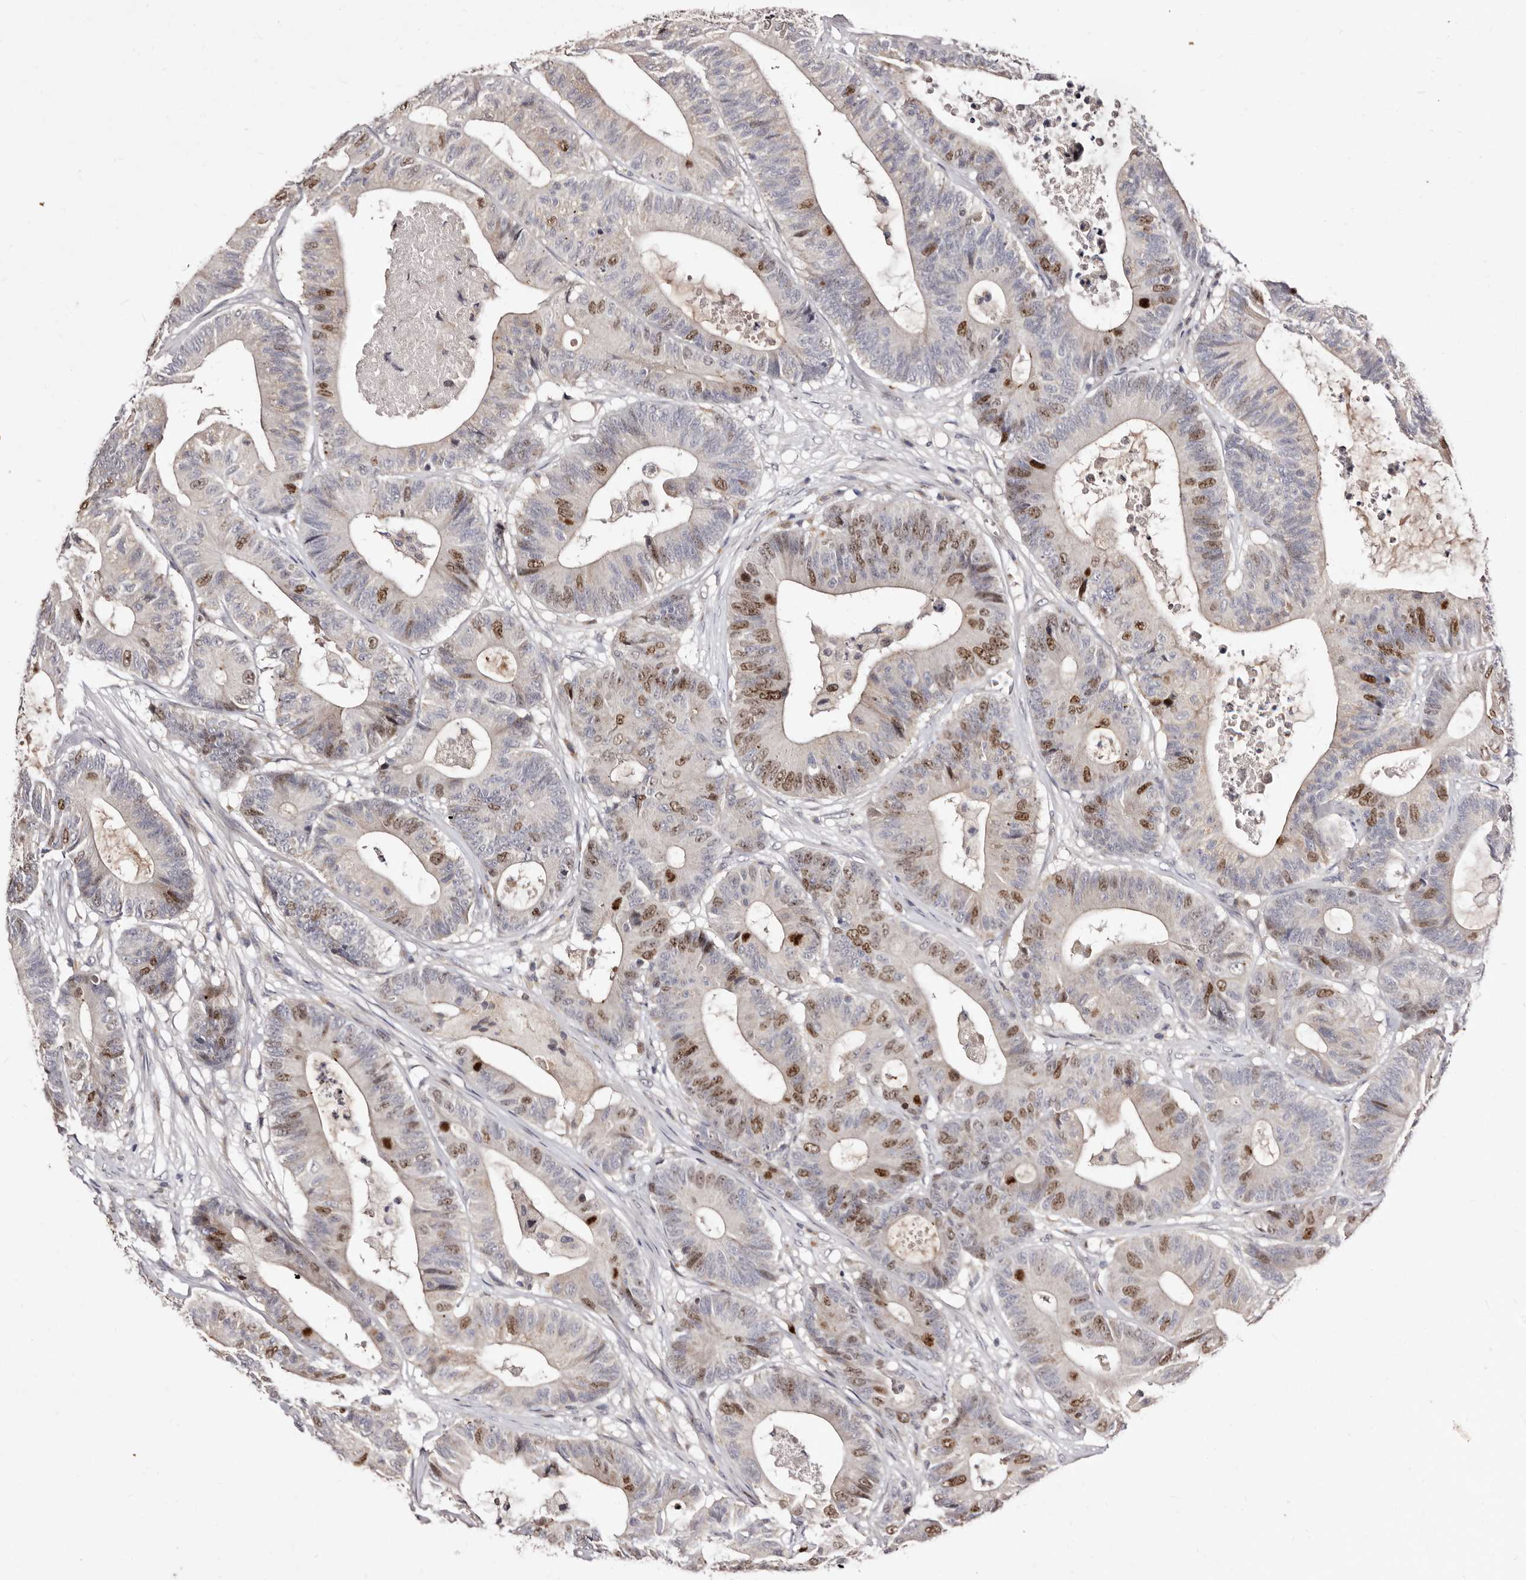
{"staining": {"intensity": "moderate", "quantity": "25%-75%", "location": "nuclear"}, "tissue": "colorectal cancer", "cell_type": "Tumor cells", "image_type": "cancer", "snomed": [{"axis": "morphology", "description": "Adenocarcinoma, NOS"}, {"axis": "topography", "description": "Colon"}], "caption": "High-magnification brightfield microscopy of colorectal cancer (adenocarcinoma) stained with DAB (brown) and counterstained with hematoxylin (blue). tumor cells exhibit moderate nuclear staining is present in about25%-75% of cells.", "gene": "CDCA8", "patient": {"sex": "female", "age": 84}}